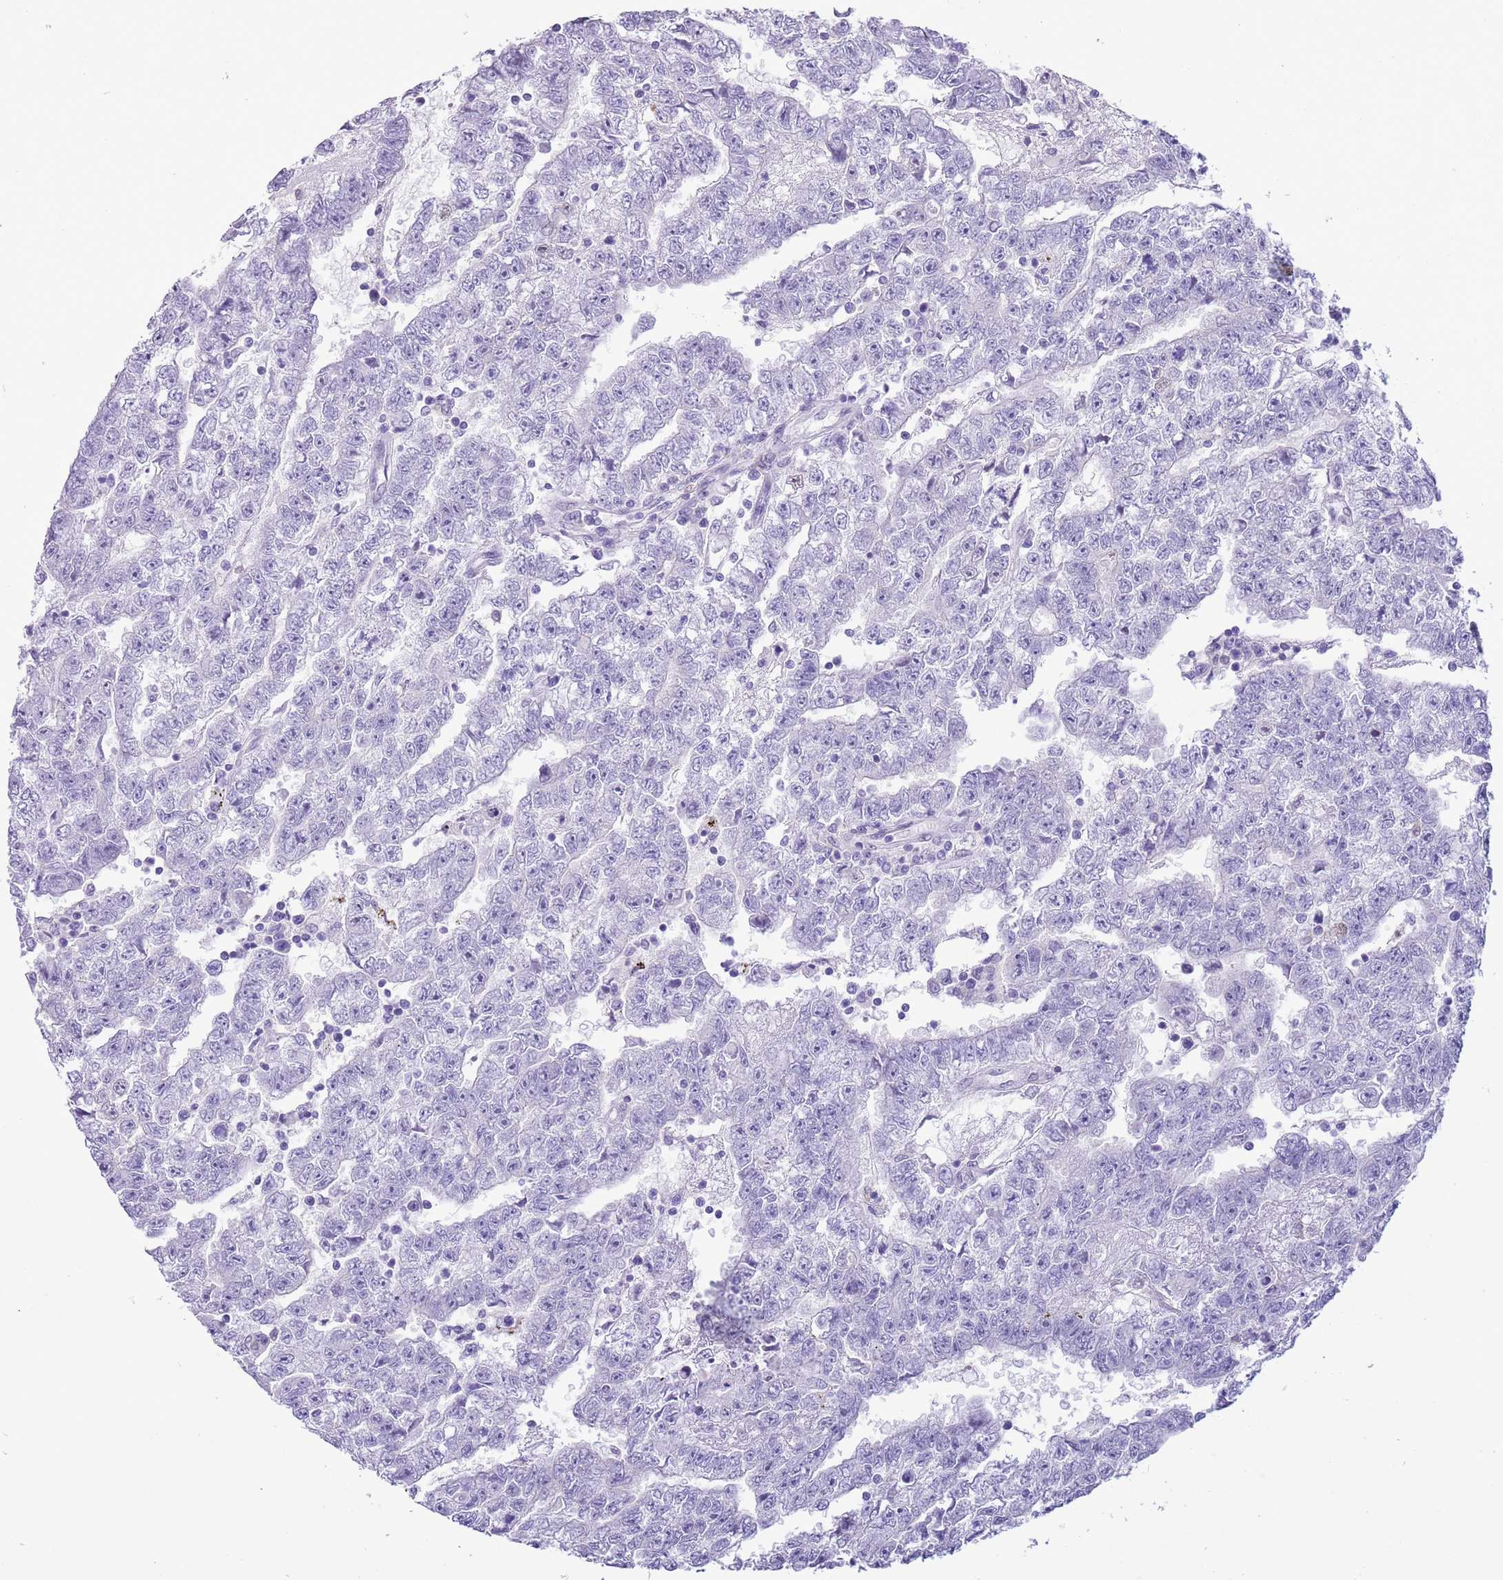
{"staining": {"intensity": "strong", "quantity": "<25%", "location": "nuclear"}, "tissue": "testis cancer", "cell_type": "Tumor cells", "image_type": "cancer", "snomed": [{"axis": "morphology", "description": "Carcinoma, Embryonal, NOS"}, {"axis": "topography", "description": "Testis"}], "caption": "Testis cancer stained with DAB (3,3'-diaminobenzidine) IHC displays medium levels of strong nuclear staining in approximately <25% of tumor cells. Using DAB (3,3'-diaminobenzidine) (brown) and hematoxylin (blue) stains, captured at high magnification using brightfield microscopy.", "gene": "PPP1R17", "patient": {"sex": "male", "age": 25}}